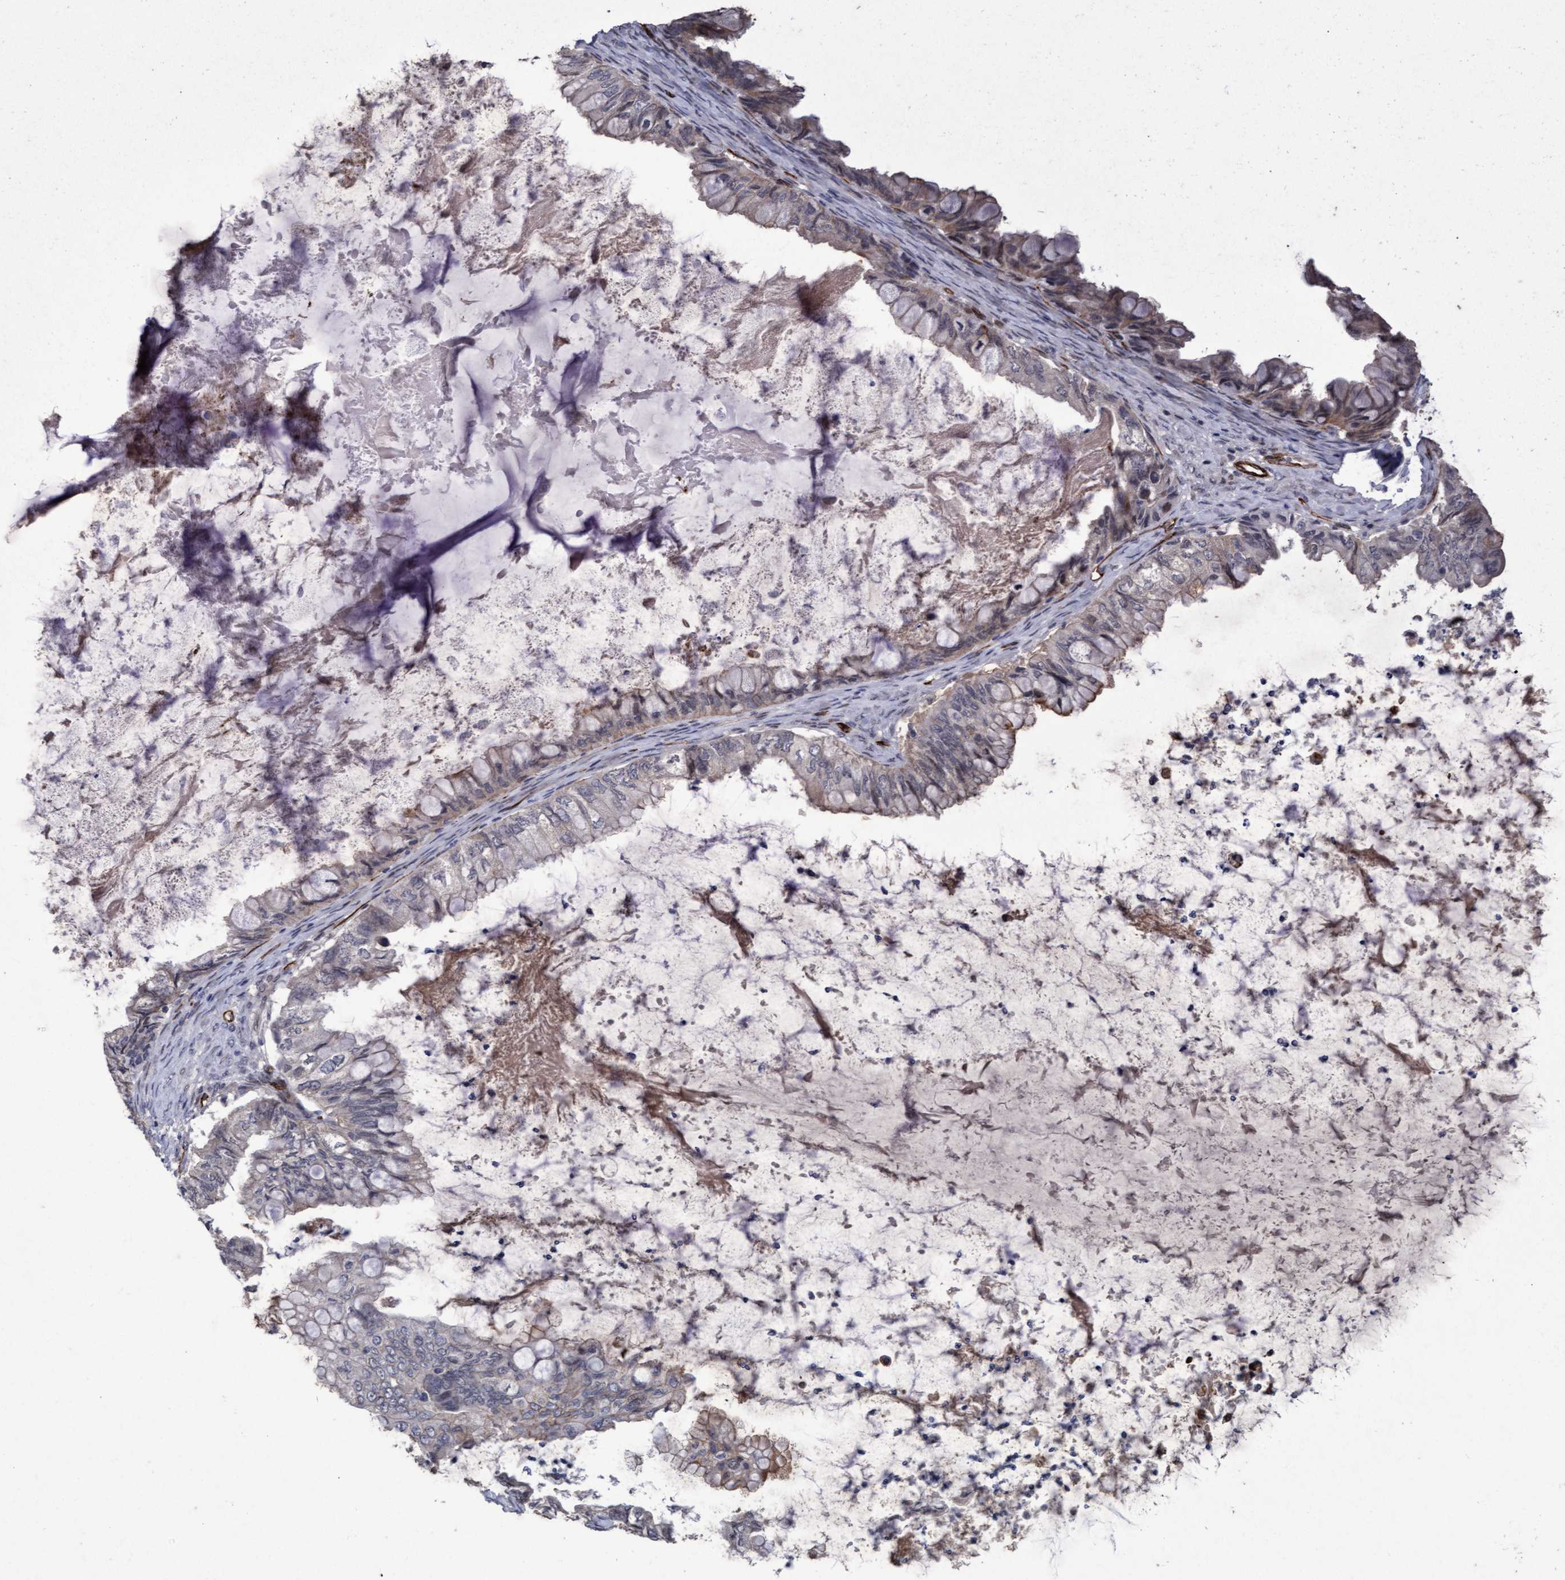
{"staining": {"intensity": "weak", "quantity": "<25%", "location": "cytoplasmic/membranous"}, "tissue": "ovarian cancer", "cell_type": "Tumor cells", "image_type": "cancer", "snomed": [{"axis": "morphology", "description": "Cystadenocarcinoma, mucinous, NOS"}, {"axis": "topography", "description": "Ovary"}], "caption": "This is an IHC photomicrograph of human mucinous cystadenocarcinoma (ovarian). There is no positivity in tumor cells.", "gene": "ZNF750", "patient": {"sex": "female", "age": 80}}